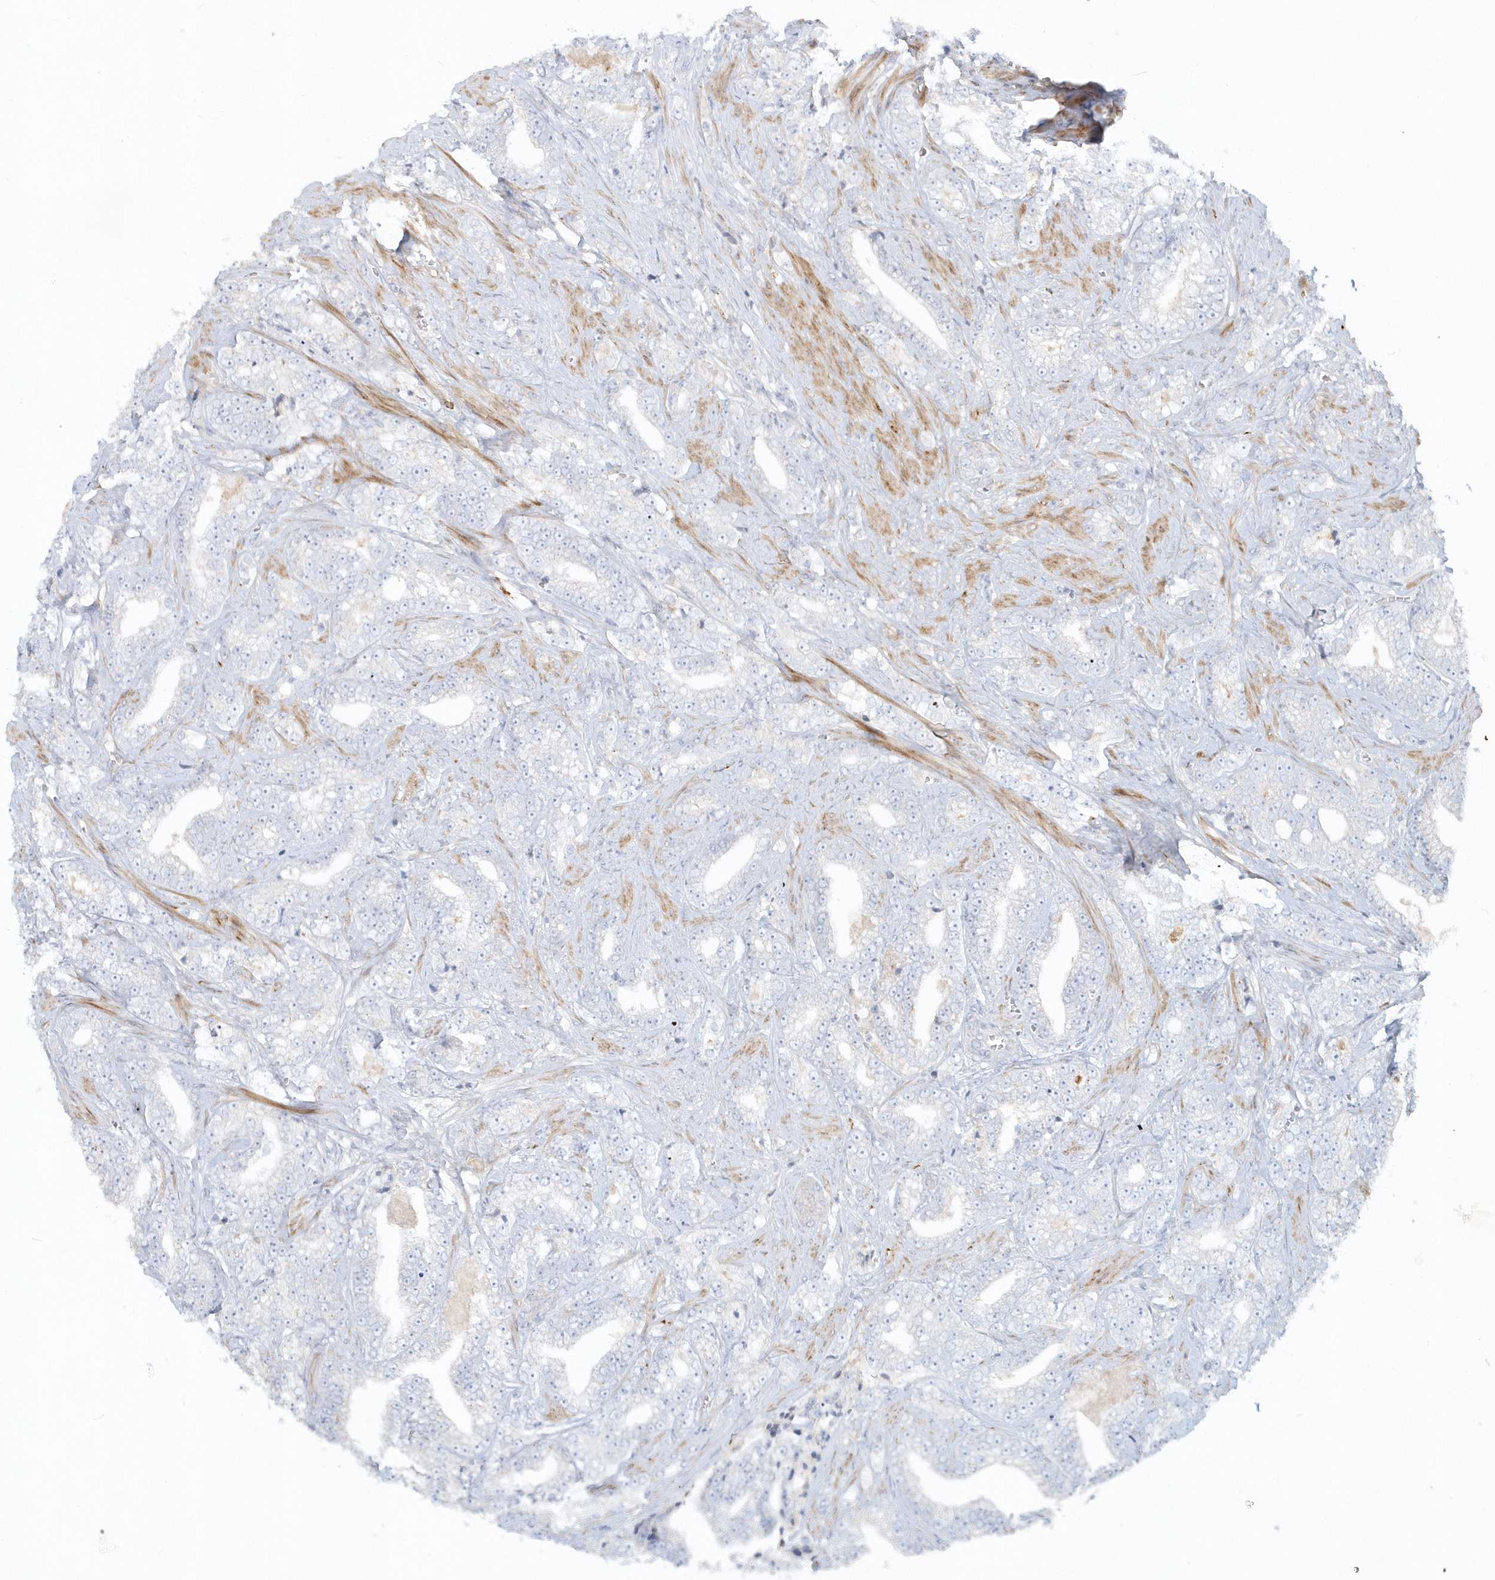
{"staining": {"intensity": "negative", "quantity": "none", "location": "none"}, "tissue": "prostate cancer", "cell_type": "Tumor cells", "image_type": "cancer", "snomed": [{"axis": "morphology", "description": "Adenocarcinoma, High grade"}, {"axis": "topography", "description": "Prostate and seminal vesicle, NOS"}], "caption": "Photomicrograph shows no significant protein positivity in tumor cells of adenocarcinoma (high-grade) (prostate).", "gene": "DNAH1", "patient": {"sex": "male", "age": 67}}